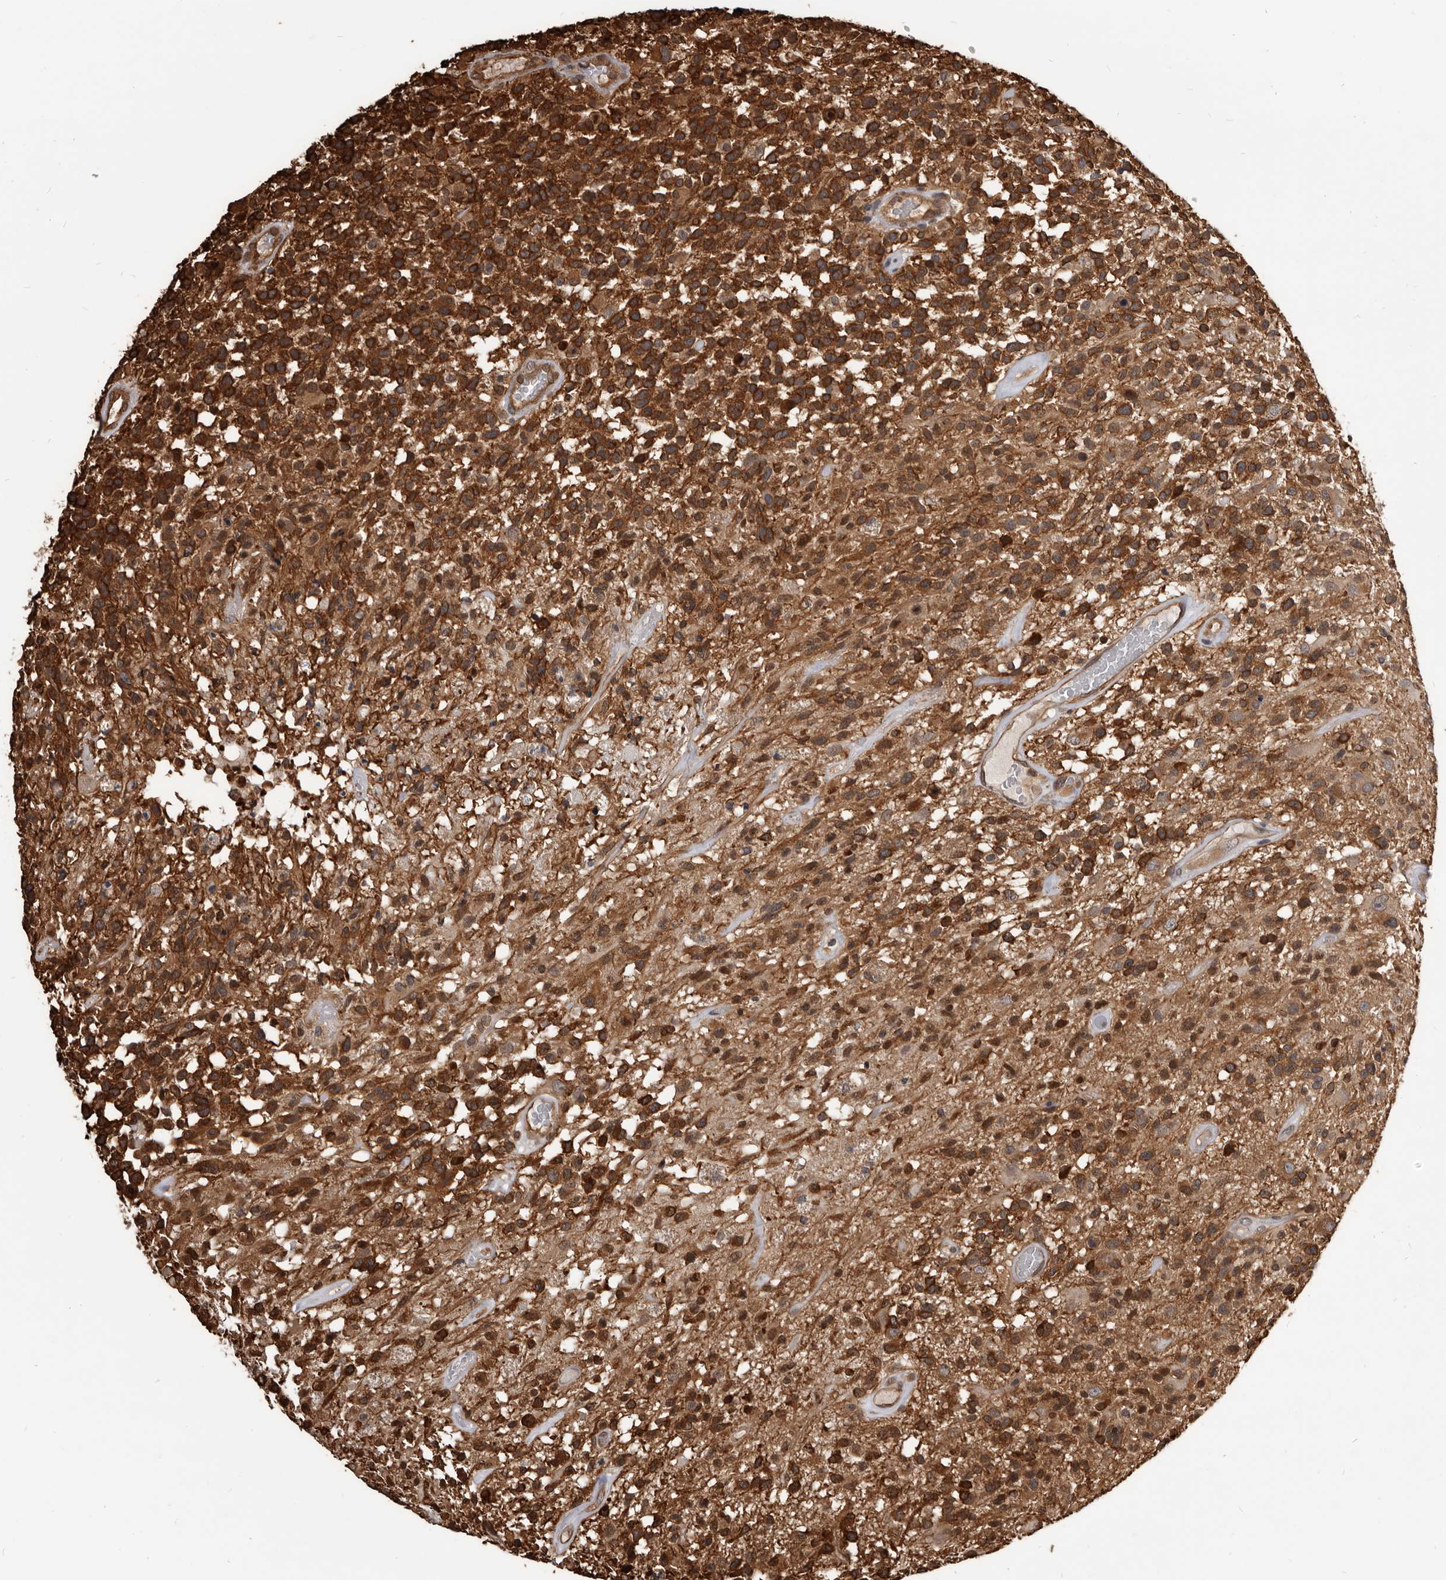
{"staining": {"intensity": "strong", "quantity": "25%-75%", "location": "cytoplasmic/membranous"}, "tissue": "glioma", "cell_type": "Tumor cells", "image_type": "cancer", "snomed": [{"axis": "morphology", "description": "Glioma, malignant, High grade"}, {"axis": "morphology", "description": "Glioblastoma, NOS"}, {"axis": "topography", "description": "Brain"}], "caption": "This is a histology image of IHC staining of glioma, which shows strong positivity in the cytoplasmic/membranous of tumor cells.", "gene": "ADAMTS20", "patient": {"sex": "male", "age": 60}}